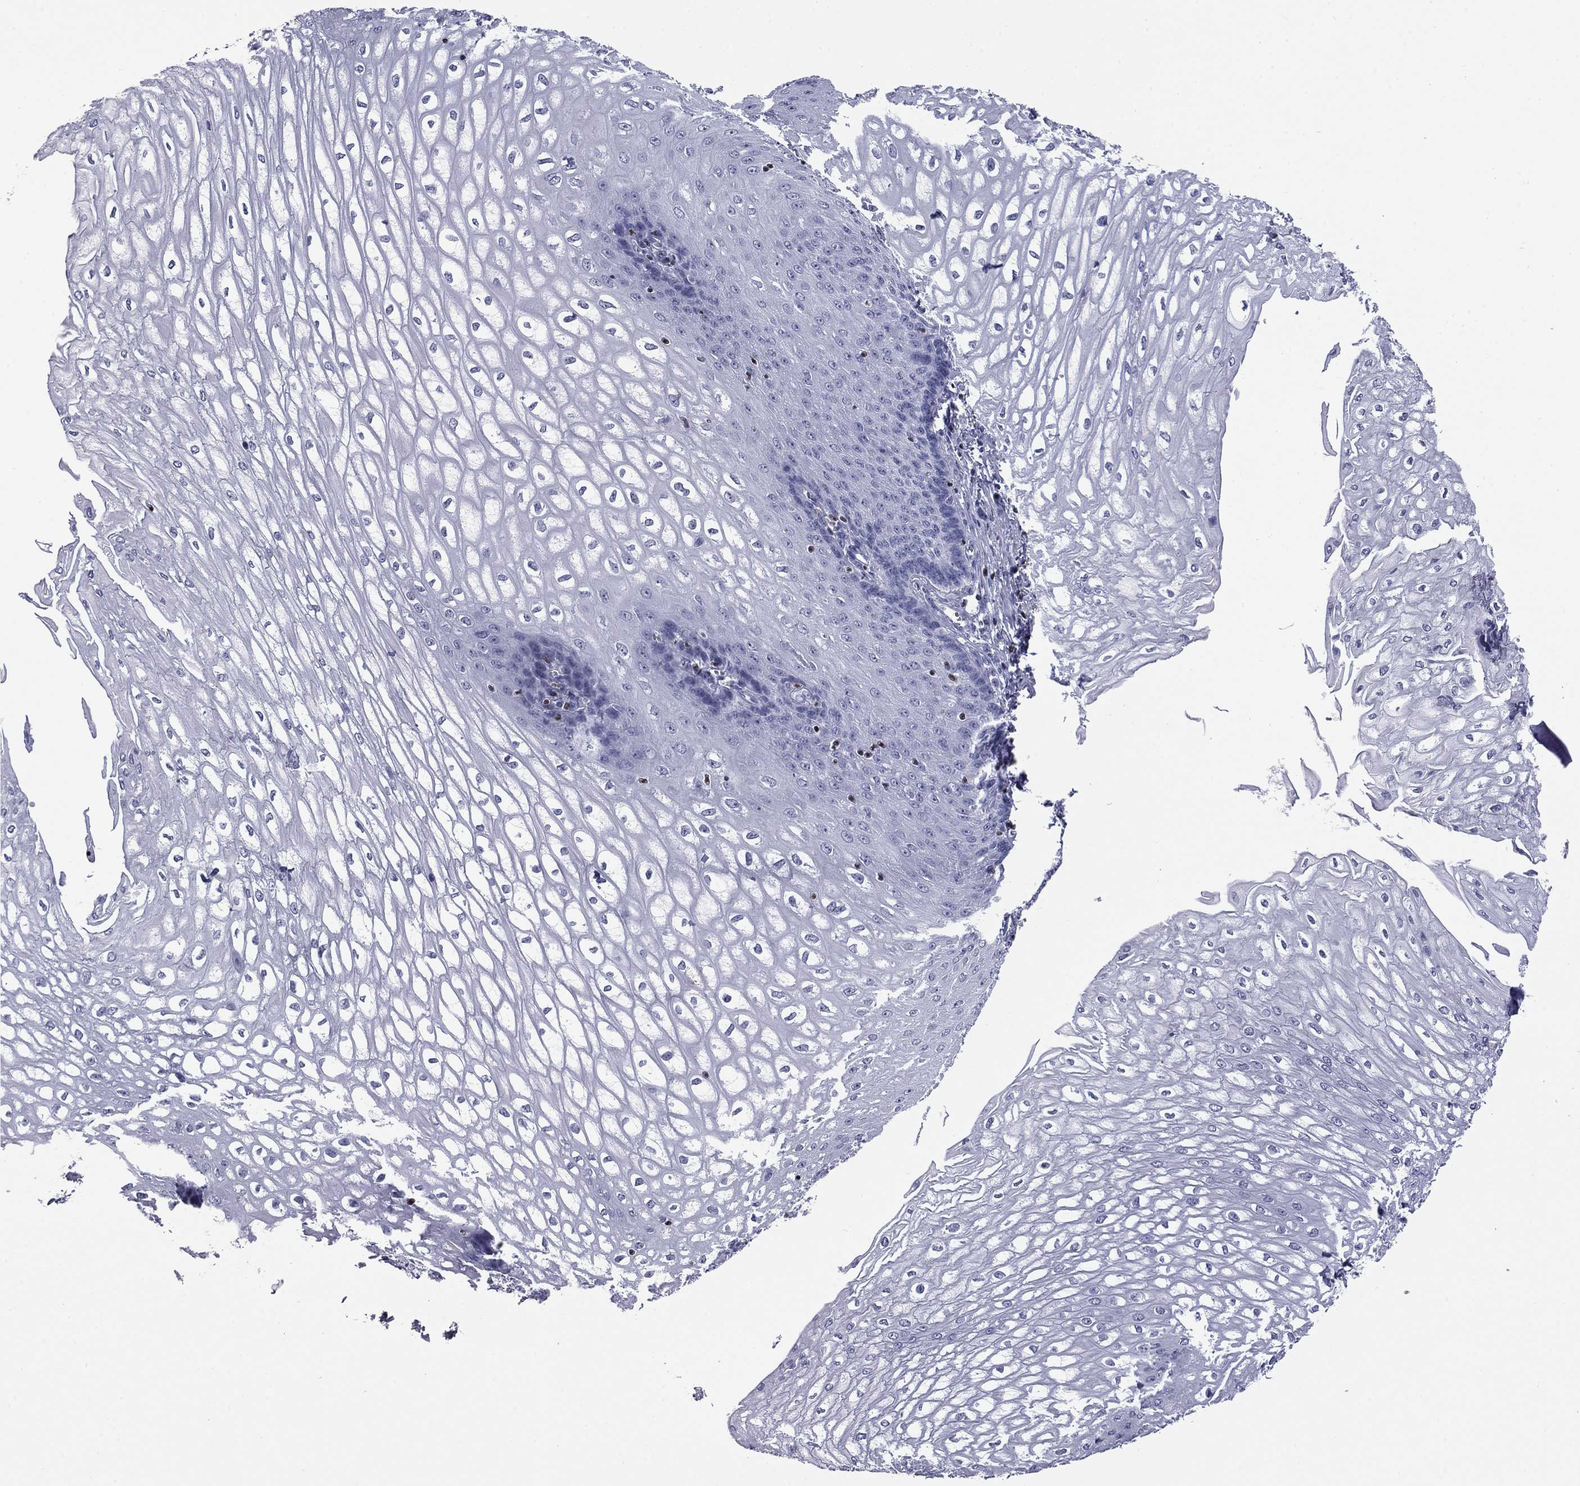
{"staining": {"intensity": "negative", "quantity": "none", "location": "none"}, "tissue": "esophagus", "cell_type": "Squamous epithelial cells", "image_type": "normal", "snomed": [{"axis": "morphology", "description": "Normal tissue, NOS"}, {"axis": "topography", "description": "Esophagus"}], "caption": "Protein analysis of normal esophagus displays no significant staining in squamous epithelial cells. (Immunohistochemistry (ihc), brightfield microscopy, high magnification).", "gene": "IKZF3", "patient": {"sex": "male", "age": 58}}